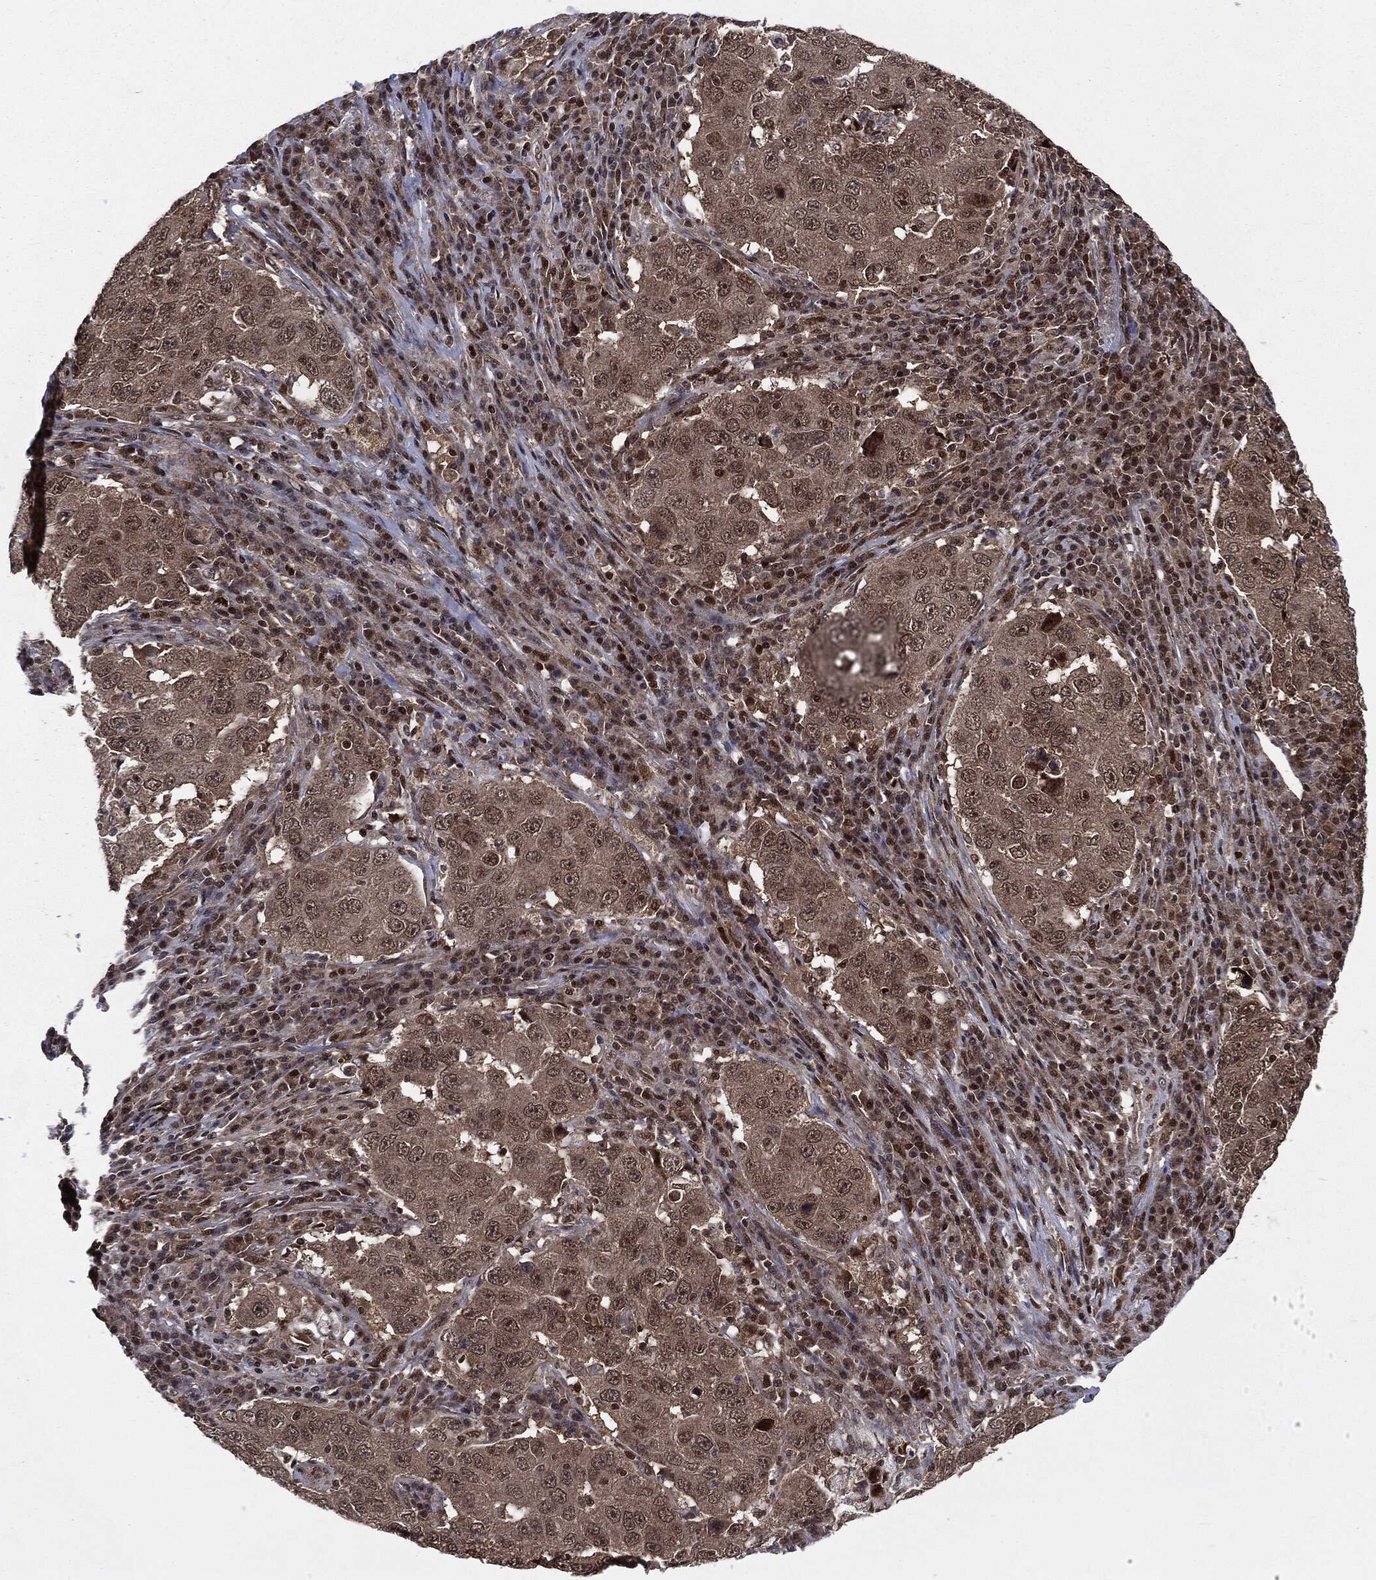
{"staining": {"intensity": "weak", "quantity": "25%-75%", "location": "cytoplasmic/membranous"}, "tissue": "lung cancer", "cell_type": "Tumor cells", "image_type": "cancer", "snomed": [{"axis": "morphology", "description": "Adenocarcinoma, NOS"}, {"axis": "topography", "description": "Lung"}], "caption": "Protein staining of adenocarcinoma (lung) tissue reveals weak cytoplasmic/membranous staining in about 25%-75% of tumor cells.", "gene": "PTPA", "patient": {"sex": "male", "age": 73}}